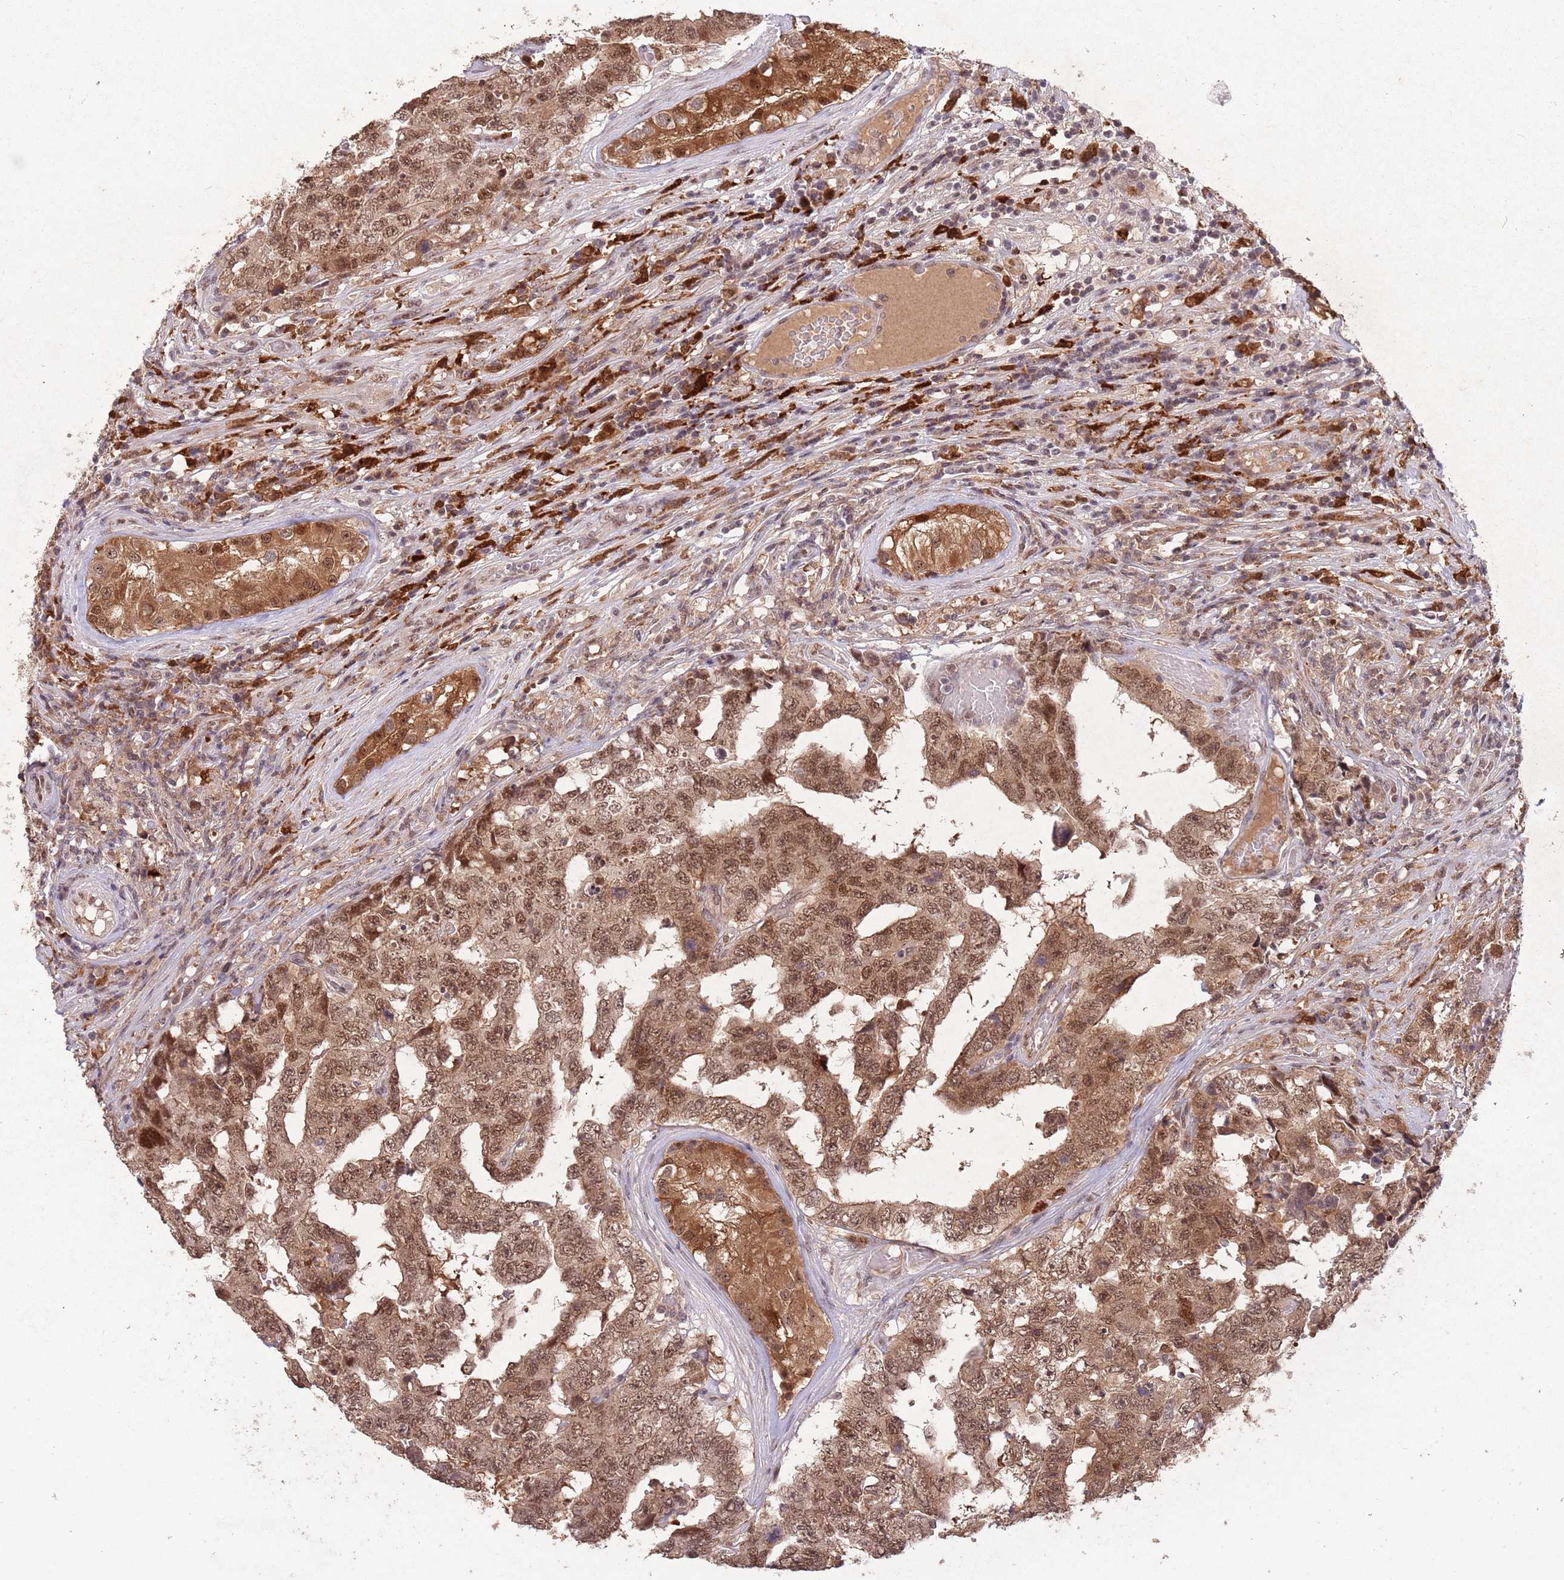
{"staining": {"intensity": "moderate", "quantity": ">75%", "location": "cytoplasmic/membranous,nuclear"}, "tissue": "testis cancer", "cell_type": "Tumor cells", "image_type": "cancer", "snomed": [{"axis": "morphology", "description": "Normal tissue, NOS"}, {"axis": "morphology", "description": "Carcinoma, Embryonal, NOS"}, {"axis": "topography", "description": "Testis"}, {"axis": "topography", "description": "Epididymis"}], "caption": "Protein expression analysis of testis cancer displays moderate cytoplasmic/membranous and nuclear staining in approximately >75% of tumor cells.", "gene": "ZNF639", "patient": {"sex": "male", "age": 25}}